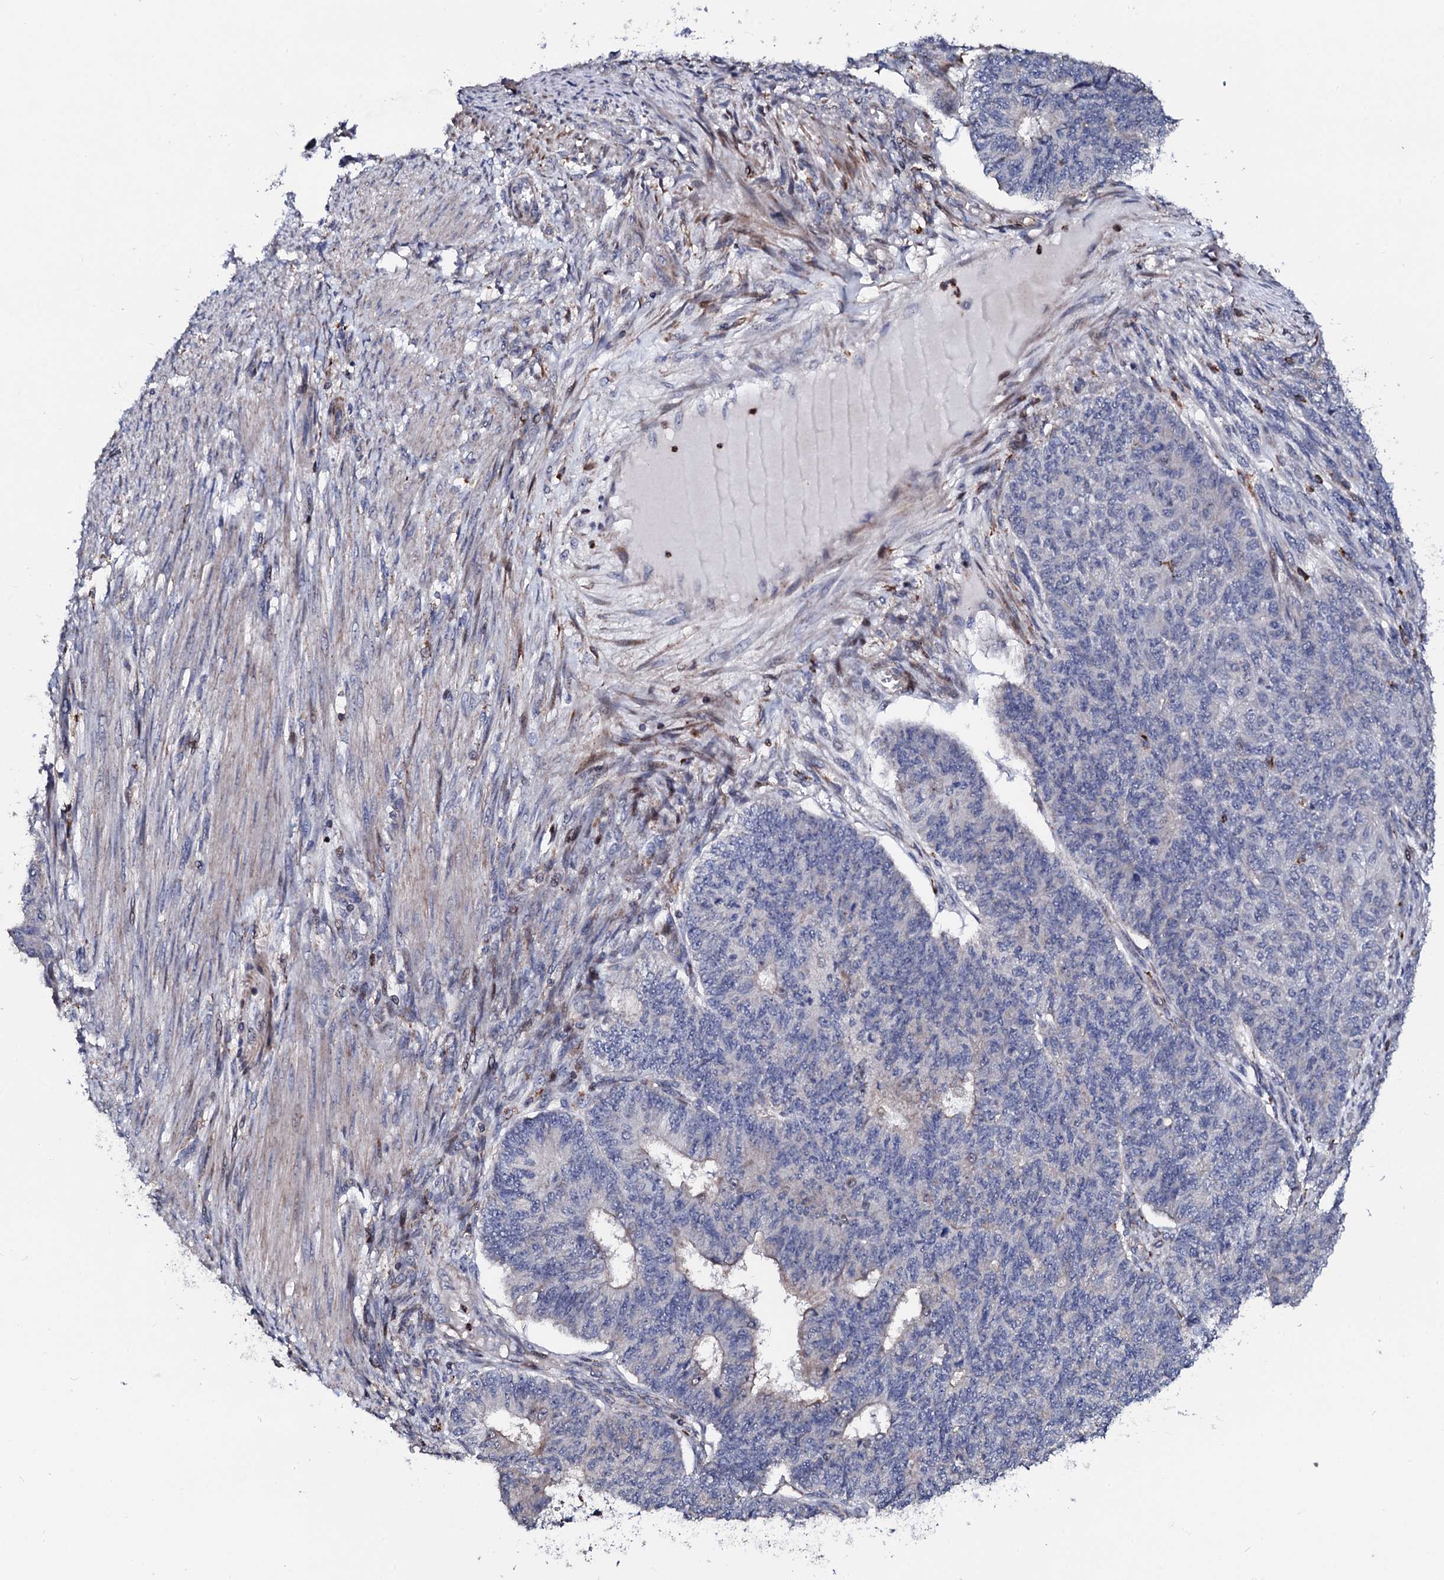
{"staining": {"intensity": "moderate", "quantity": "<25%", "location": "nuclear"}, "tissue": "endometrial cancer", "cell_type": "Tumor cells", "image_type": "cancer", "snomed": [{"axis": "morphology", "description": "Adenocarcinoma, NOS"}, {"axis": "topography", "description": "Endometrium"}], "caption": "Endometrial adenocarcinoma was stained to show a protein in brown. There is low levels of moderate nuclear staining in approximately <25% of tumor cells. (DAB (3,3'-diaminobenzidine) IHC with brightfield microscopy, high magnification).", "gene": "TCIRG1", "patient": {"sex": "female", "age": 32}}